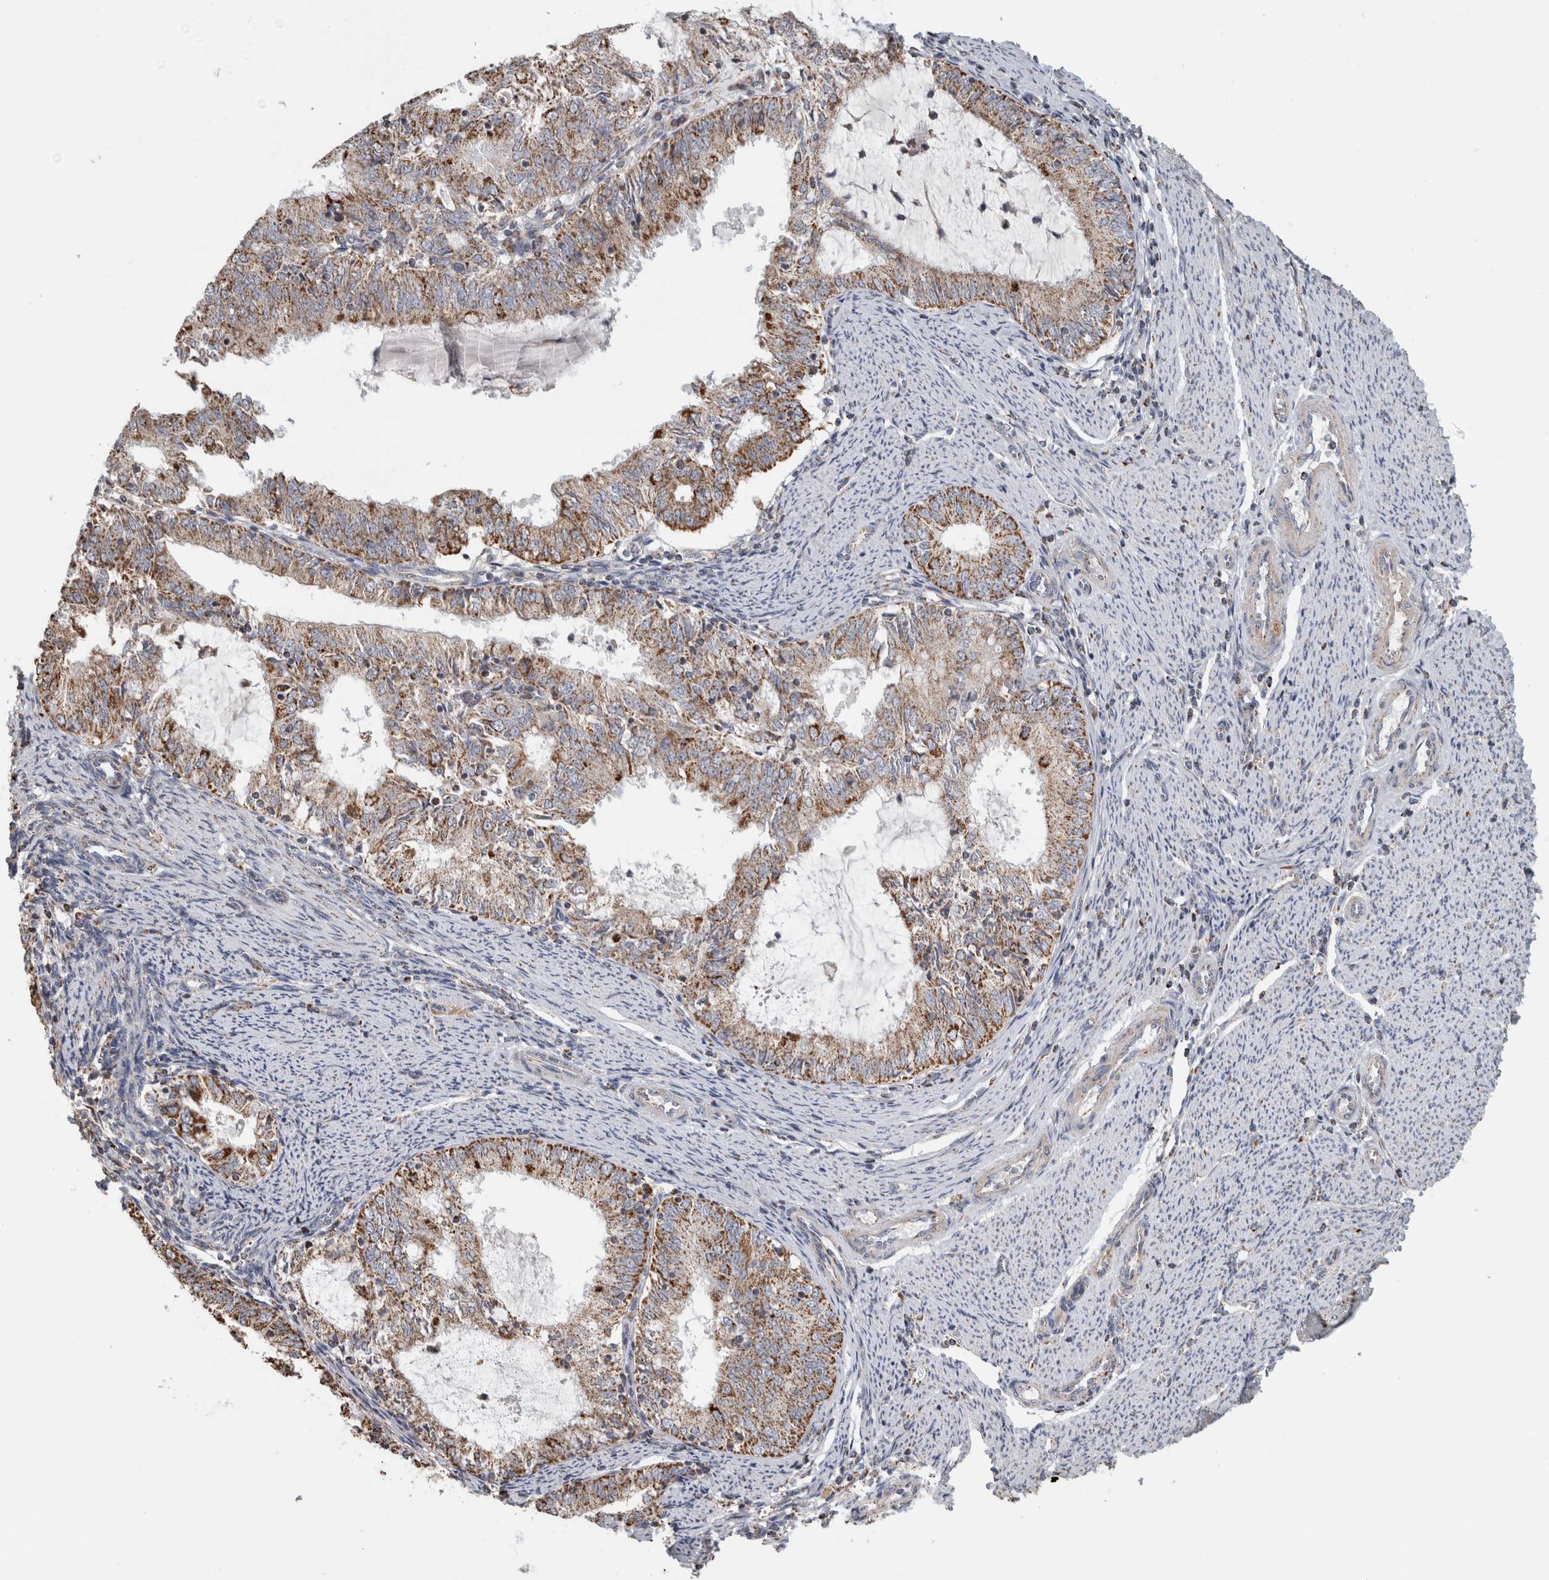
{"staining": {"intensity": "moderate", "quantity": ">75%", "location": "cytoplasmic/membranous"}, "tissue": "endometrial cancer", "cell_type": "Tumor cells", "image_type": "cancer", "snomed": [{"axis": "morphology", "description": "Adenocarcinoma, NOS"}, {"axis": "topography", "description": "Endometrium"}], "caption": "Protein staining reveals moderate cytoplasmic/membranous expression in about >75% of tumor cells in endometrial adenocarcinoma.", "gene": "ST8SIA1", "patient": {"sex": "female", "age": 57}}